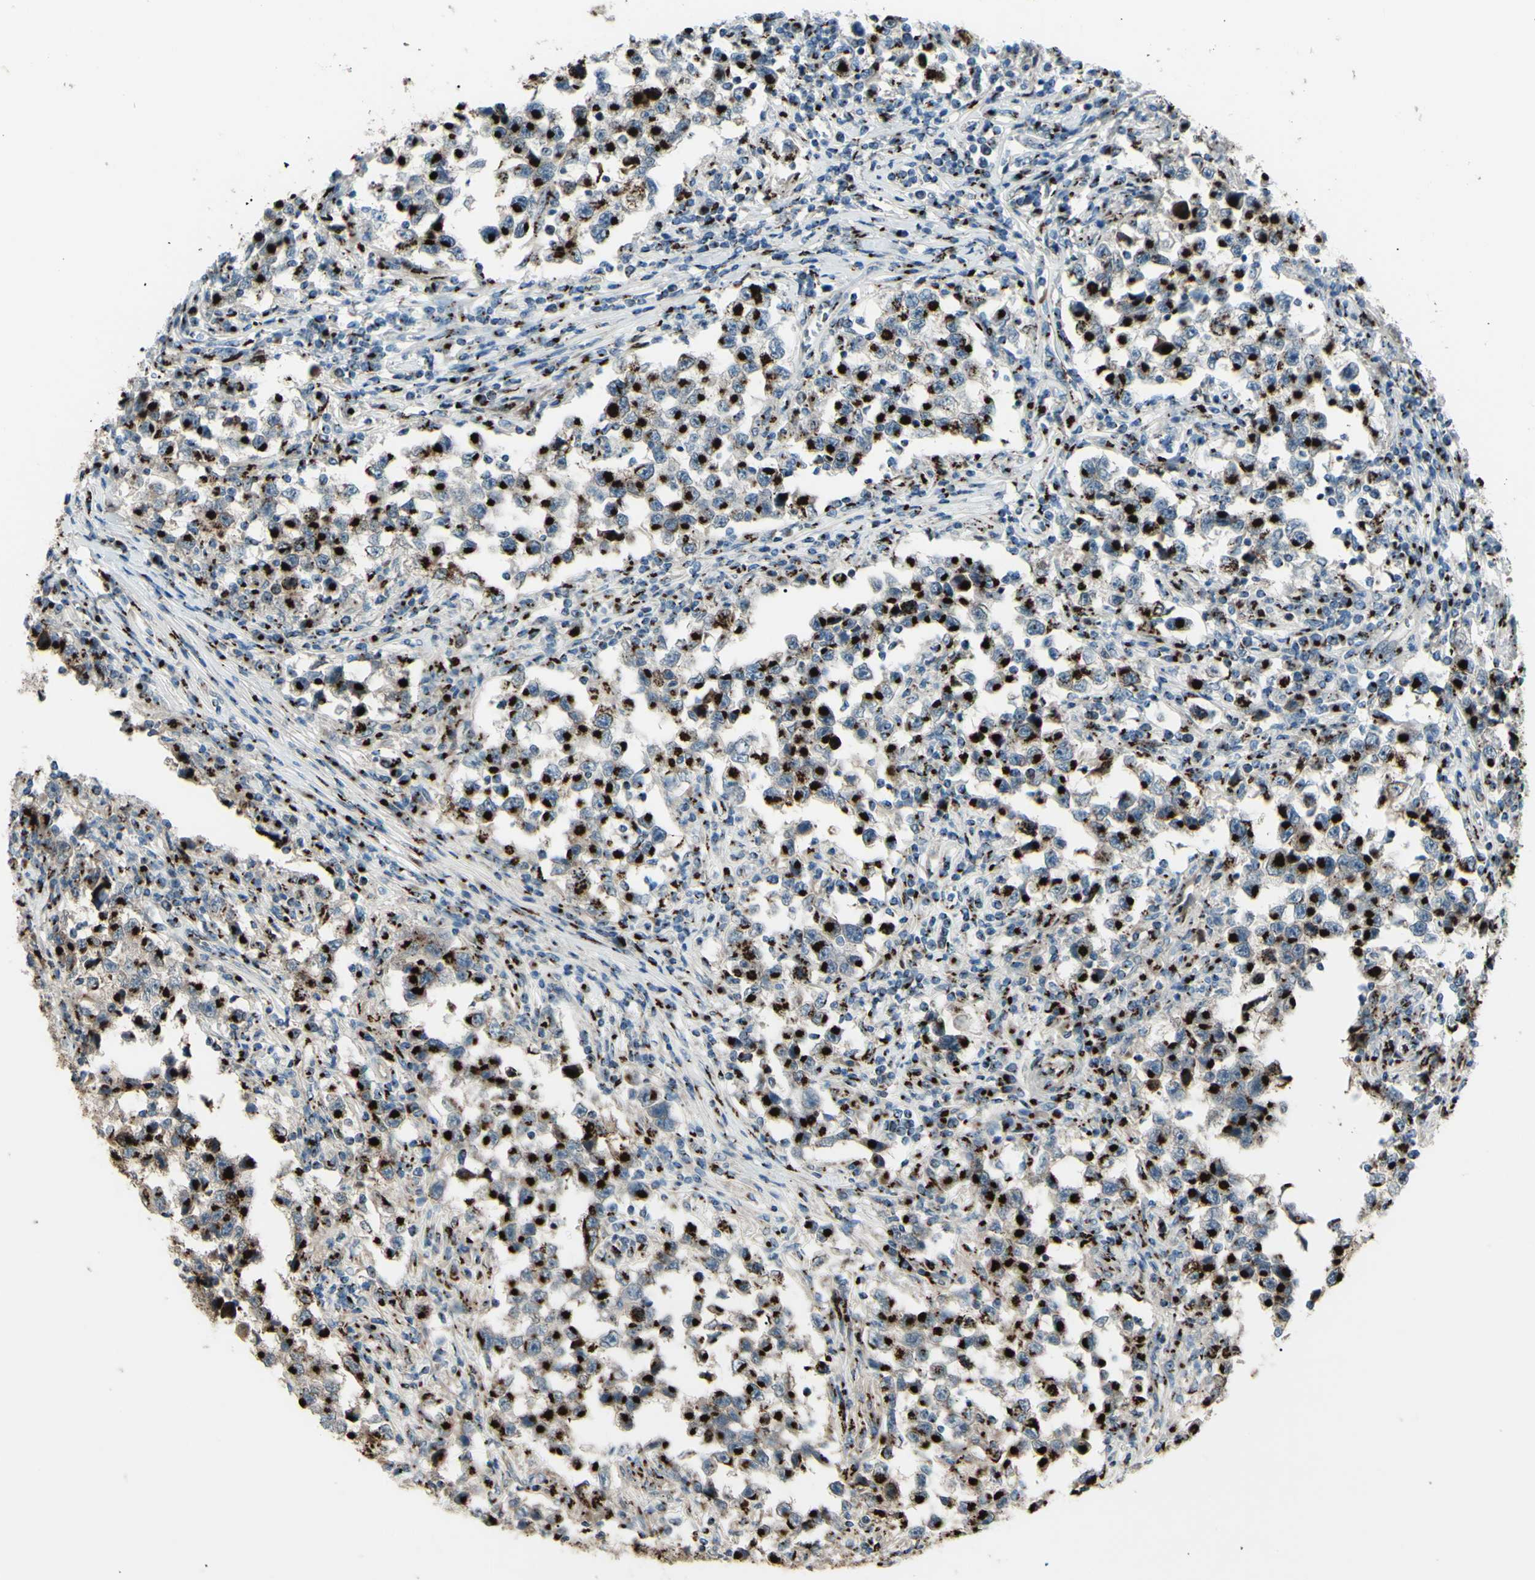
{"staining": {"intensity": "strong", "quantity": ">75%", "location": "cytoplasmic/membranous"}, "tissue": "testis cancer", "cell_type": "Tumor cells", "image_type": "cancer", "snomed": [{"axis": "morphology", "description": "Carcinoma, Embryonal, NOS"}, {"axis": "topography", "description": "Testis"}], "caption": "IHC of human testis embryonal carcinoma exhibits high levels of strong cytoplasmic/membranous positivity in about >75% of tumor cells.", "gene": "BPNT2", "patient": {"sex": "male", "age": 21}}